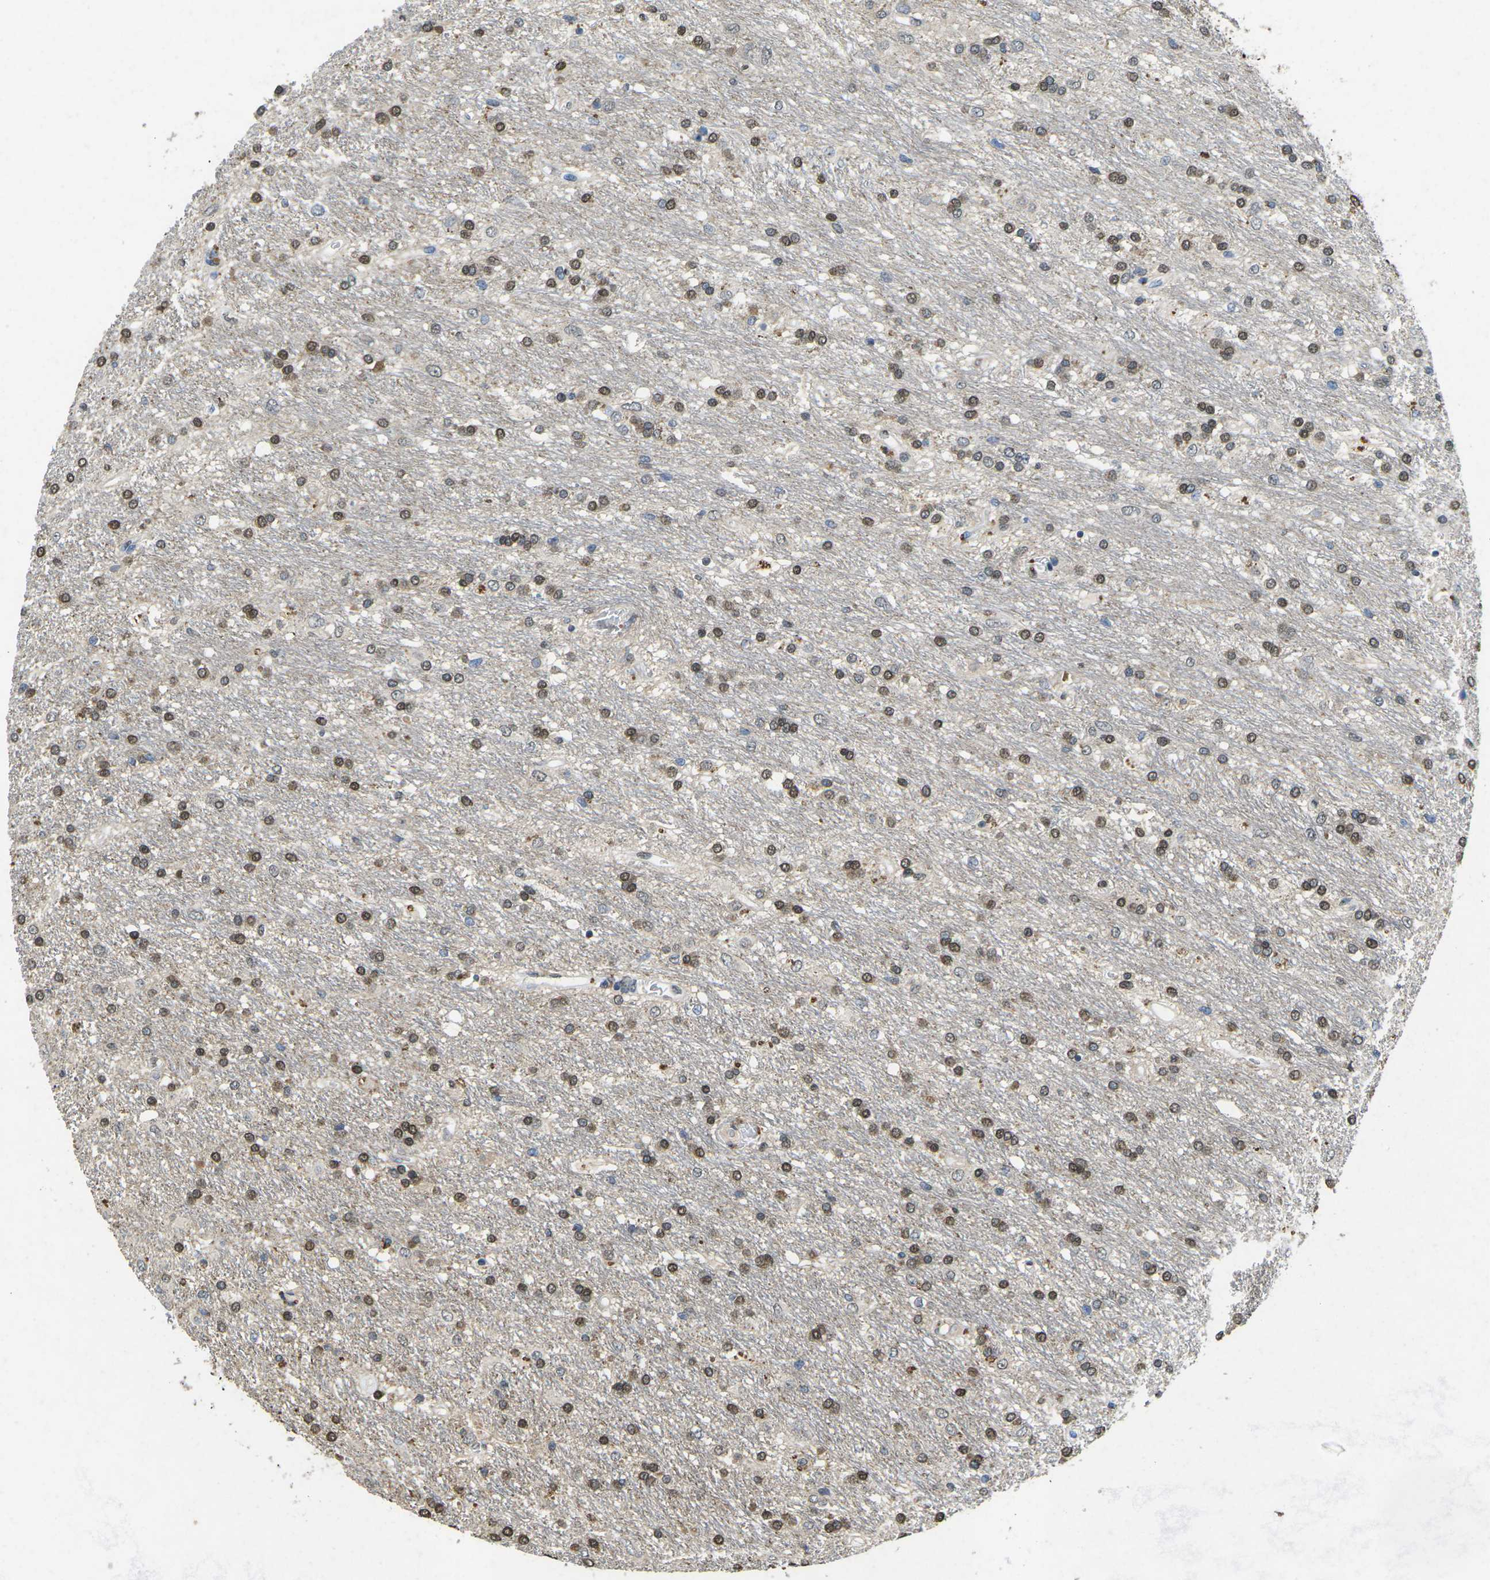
{"staining": {"intensity": "moderate", "quantity": "25%-75%", "location": "nuclear"}, "tissue": "glioma", "cell_type": "Tumor cells", "image_type": "cancer", "snomed": [{"axis": "morphology", "description": "Glioma, malignant, Low grade"}, {"axis": "topography", "description": "Brain"}], "caption": "Moderate nuclear protein expression is seen in about 25%-75% of tumor cells in malignant glioma (low-grade).", "gene": "SCNN1B", "patient": {"sex": "male", "age": 77}}